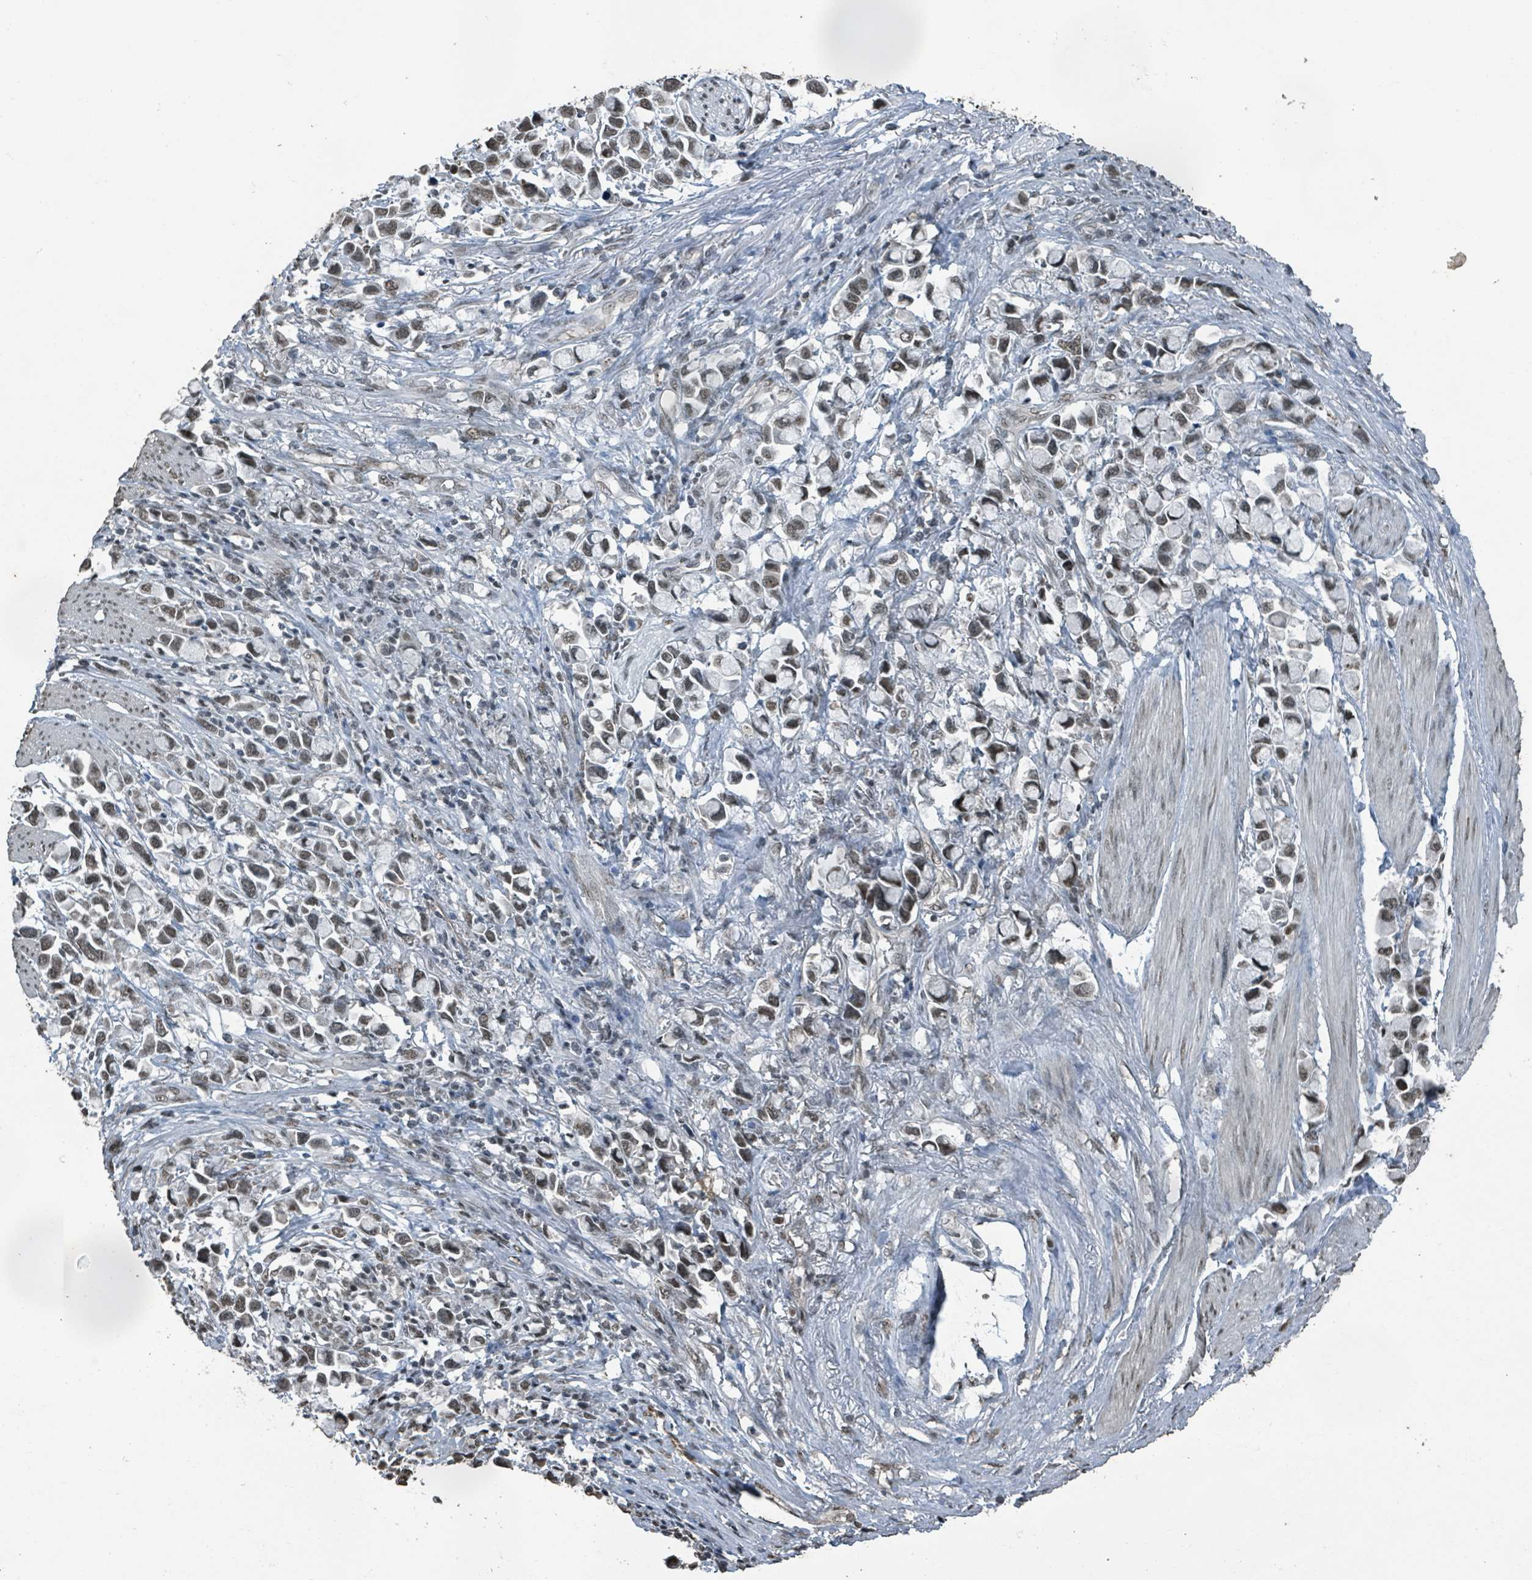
{"staining": {"intensity": "weak", "quantity": ">75%", "location": "nuclear"}, "tissue": "stomach cancer", "cell_type": "Tumor cells", "image_type": "cancer", "snomed": [{"axis": "morphology", "description": "Adenocarcinoma, NOS"}, {"axis": "topography", "description": "Stomach"}], "caption": "This histopathology image shows stomach cancer stained with immunohistochemistry (IHC) to label a protein in brown. The nuclear of tumor cells show weak positivity for the protein. Nuclei are counter-stained blue.", "gene": "PHIP", "patient": {"sex": "female", "age": 81}}